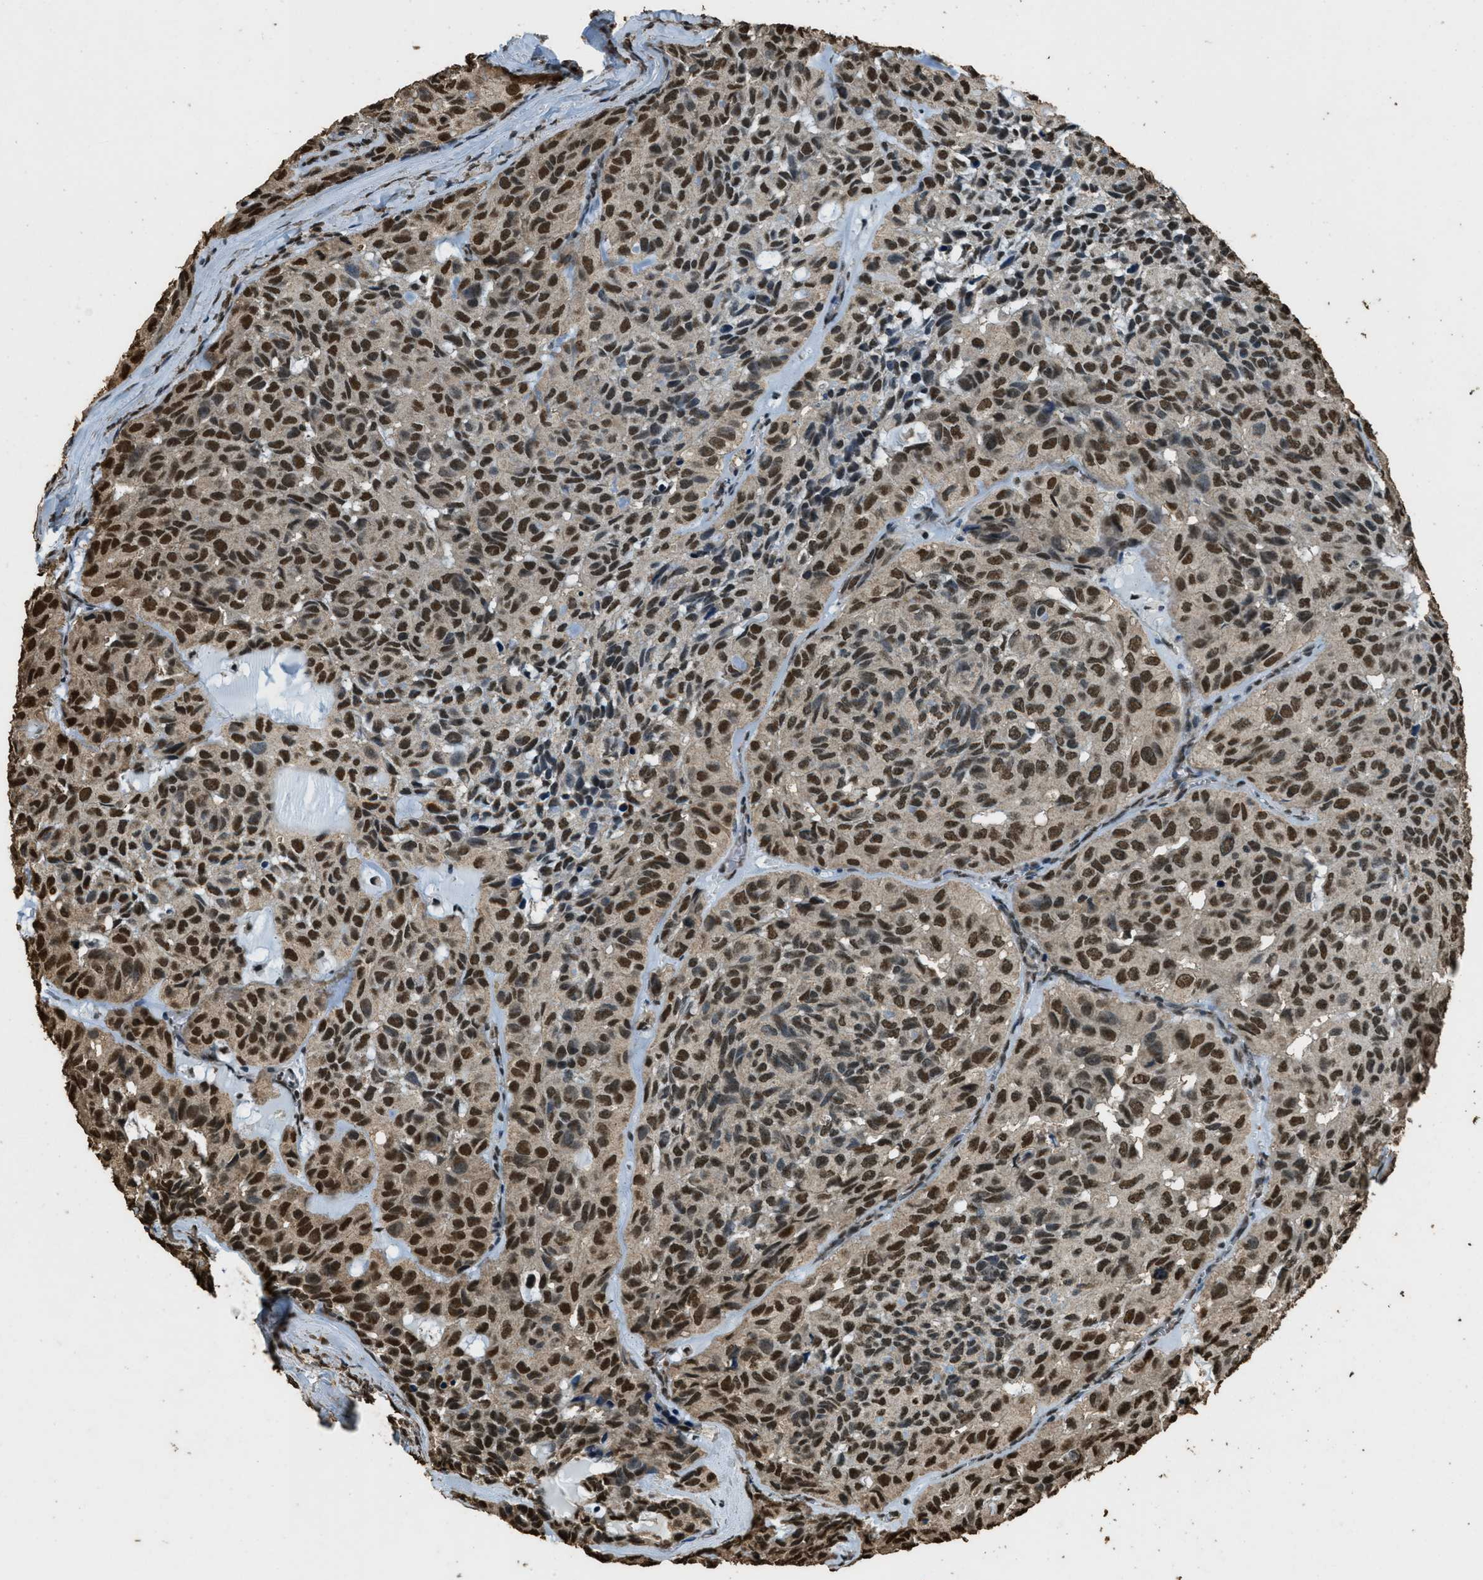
{"staining": {"intensity": "strong", "quantity": ">75%", "location": "nuclear"}, "tissue": "head and neck cancer", "cell_type": "Tumor cells", "image_type": "cancer", "snomed": [{"axis": "morphology", "description": "Adenocarcinoma, NOS"}, {"axis": "topography", "description": "Salivary gland, NOS"}, {"axis": "topography", "description": "Head-Neck"}], "caption": "Human adenocarcinoma (head and neck) stained with a protein marker demonstrates strong staining in tumor cells.", "gene": "MYB", "patient": {"sex": "female", "age": 76}}